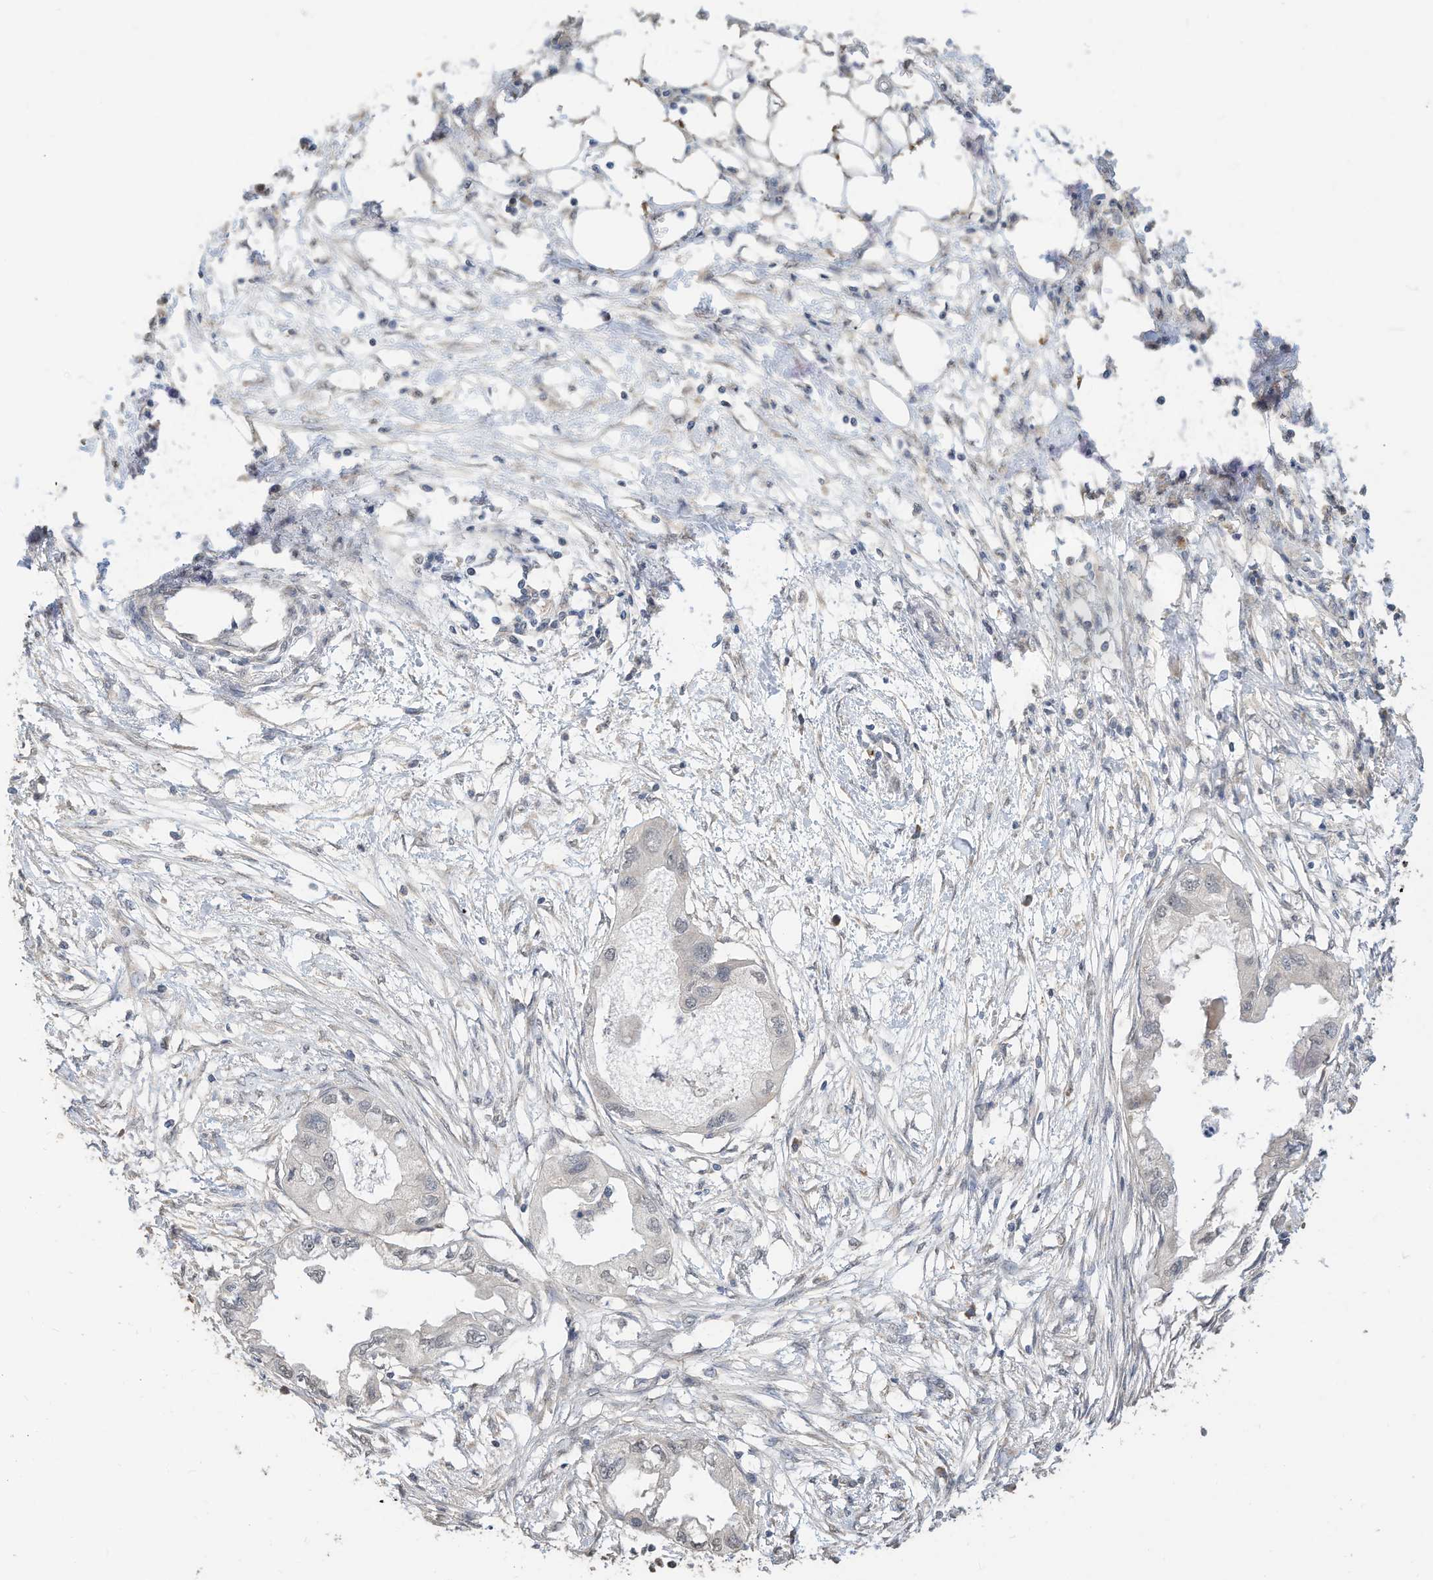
{"staining": {"intensity": "negative", "quantity": "none", "location": "none"}, "tissue": "endometrial cancer", "cell_type": "Tumor cells", "image_type": "cancer", "snomed": [{"axis": "morphology", "description": "Adenocarcinoma, NOS"}, {"axis": "morphology", "description": "Adenocarcinoma, metastatic, NOS"}, {"axis": "topography", "description": "Adipose tissue"}, {"axis": "topography", "description": "Endometrium"}], "caption": "An image of endometrial cancer stained for a protein reveals no brown staining in tumor cells.", "gene": "CAGE1", "patient": {"sex": "female", "age": 67}}